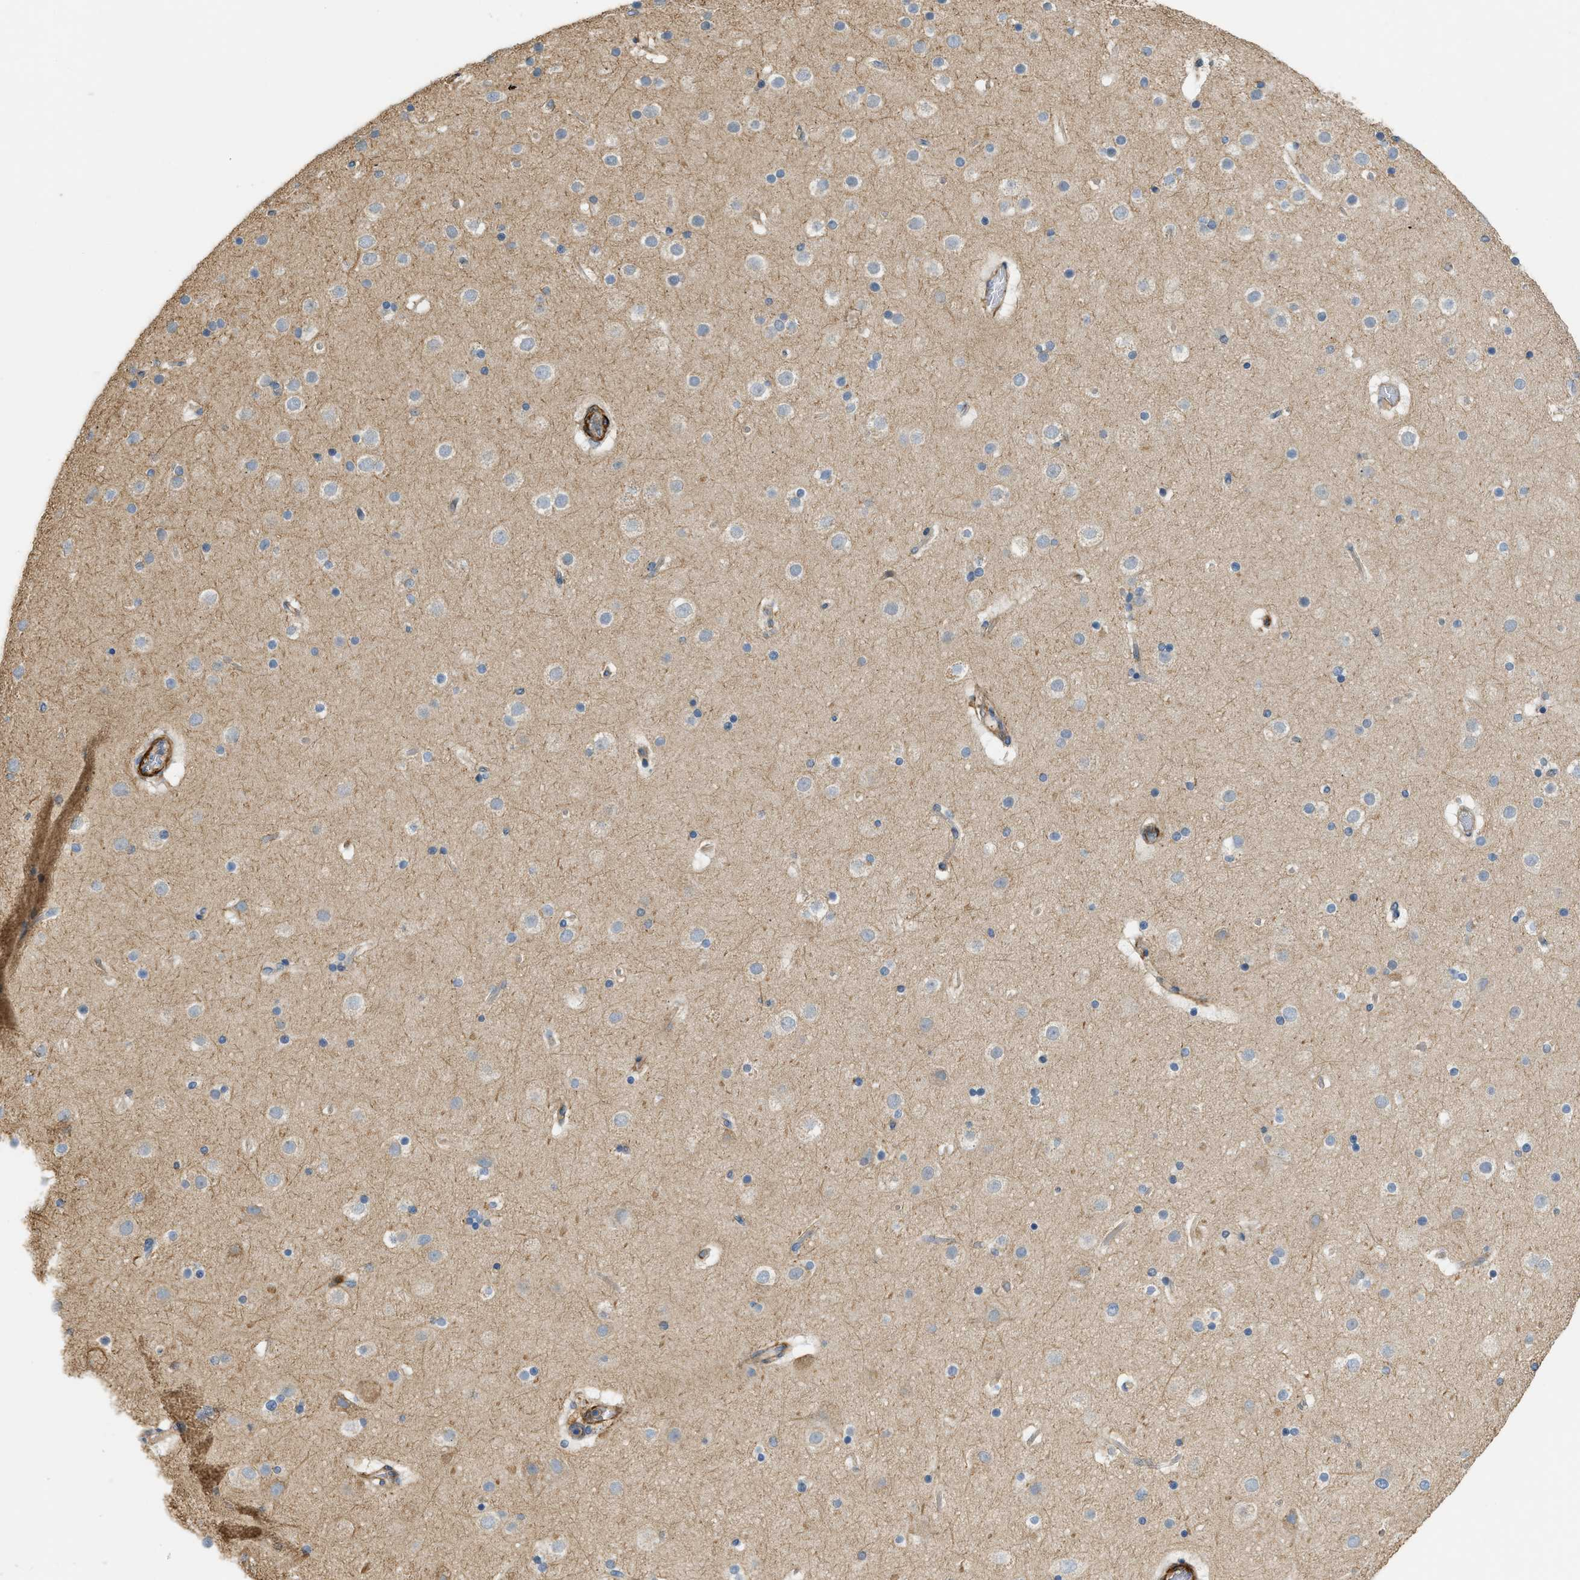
{"staining": {"intensity": "moderate", "quantity": ">75%", "location": "cytoplasmic/membranous"}, "tissue": "cerebral cortex", "cell_type": "Endothelial cells", "image_type": "normal", "snomed": [{"axis": "morphology", "description": "Normal tissue, NOS"}, {"axis": "topography", "description": "Cerebral cortex"}], "caption": "This image shows immunohistochemistry staining of unremarkable human cerebral cortex, with medium moderate cytoplasmic/membranous expression in about >75% of endothelial cells.", "gene": "BTN3A2", "patient": {"sex": "male", "age": 57}}